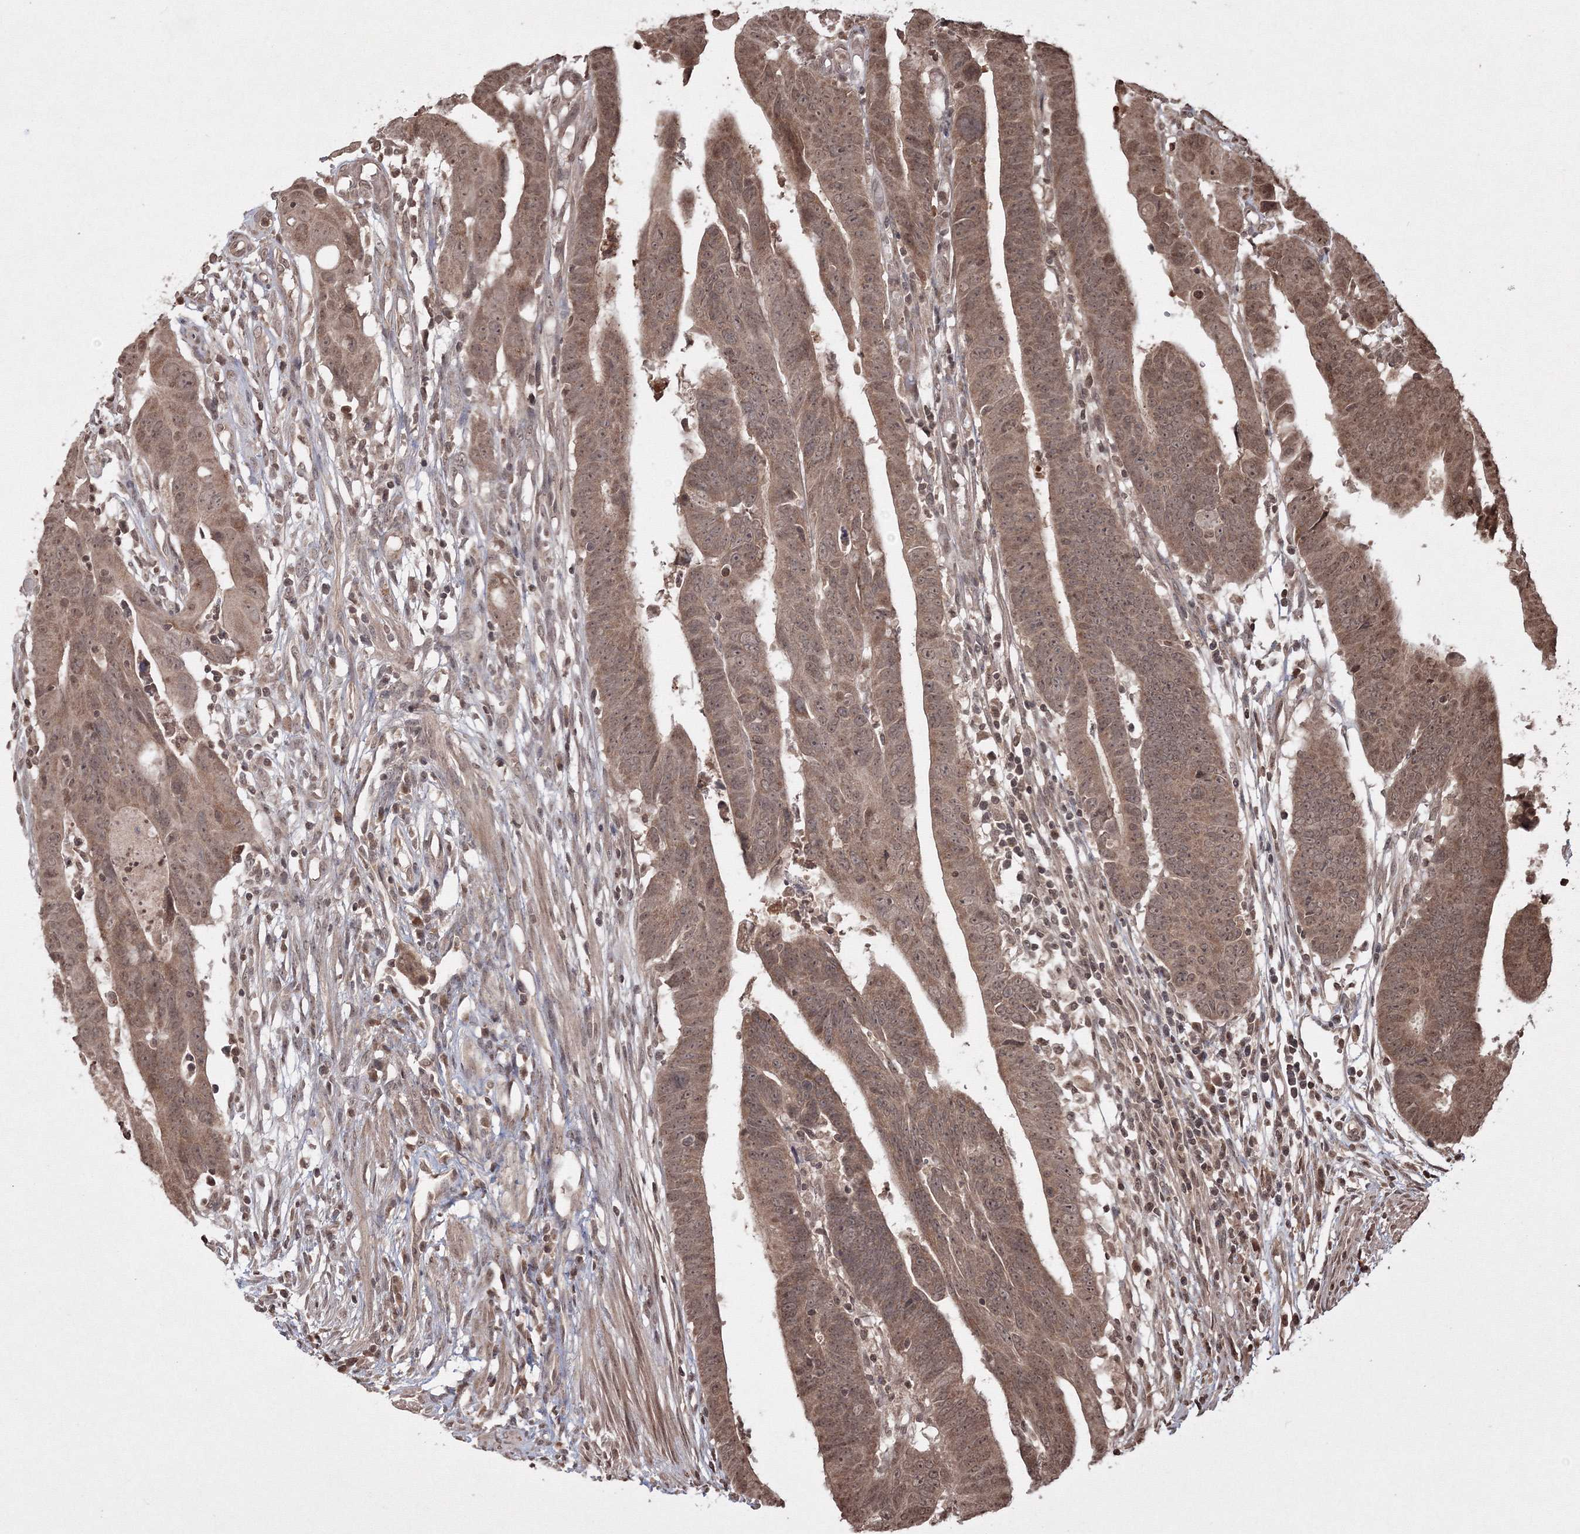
{"staining": {"intensity": "moderate", "quantity": ">75%", "location": "cytoplasmic/membranous,nuclear"}, "tissue": "colorectal cancer", "cell_type": "Tumor cells", "image_type": "cancer", "snomed": [{"axis": "morphology", "description": "Adenocarcinoma, NOS"}, {"axis": "topography", "description": "Rectum"}], "caption": "Protein positivity by IHC demonstrates moderate cytoplasmic/membranous and nuclear expression in about >75% of tumor cells in colorectal cancer.", "gene": "PEX13", "patient": {"sex": "female", "age": 65}}